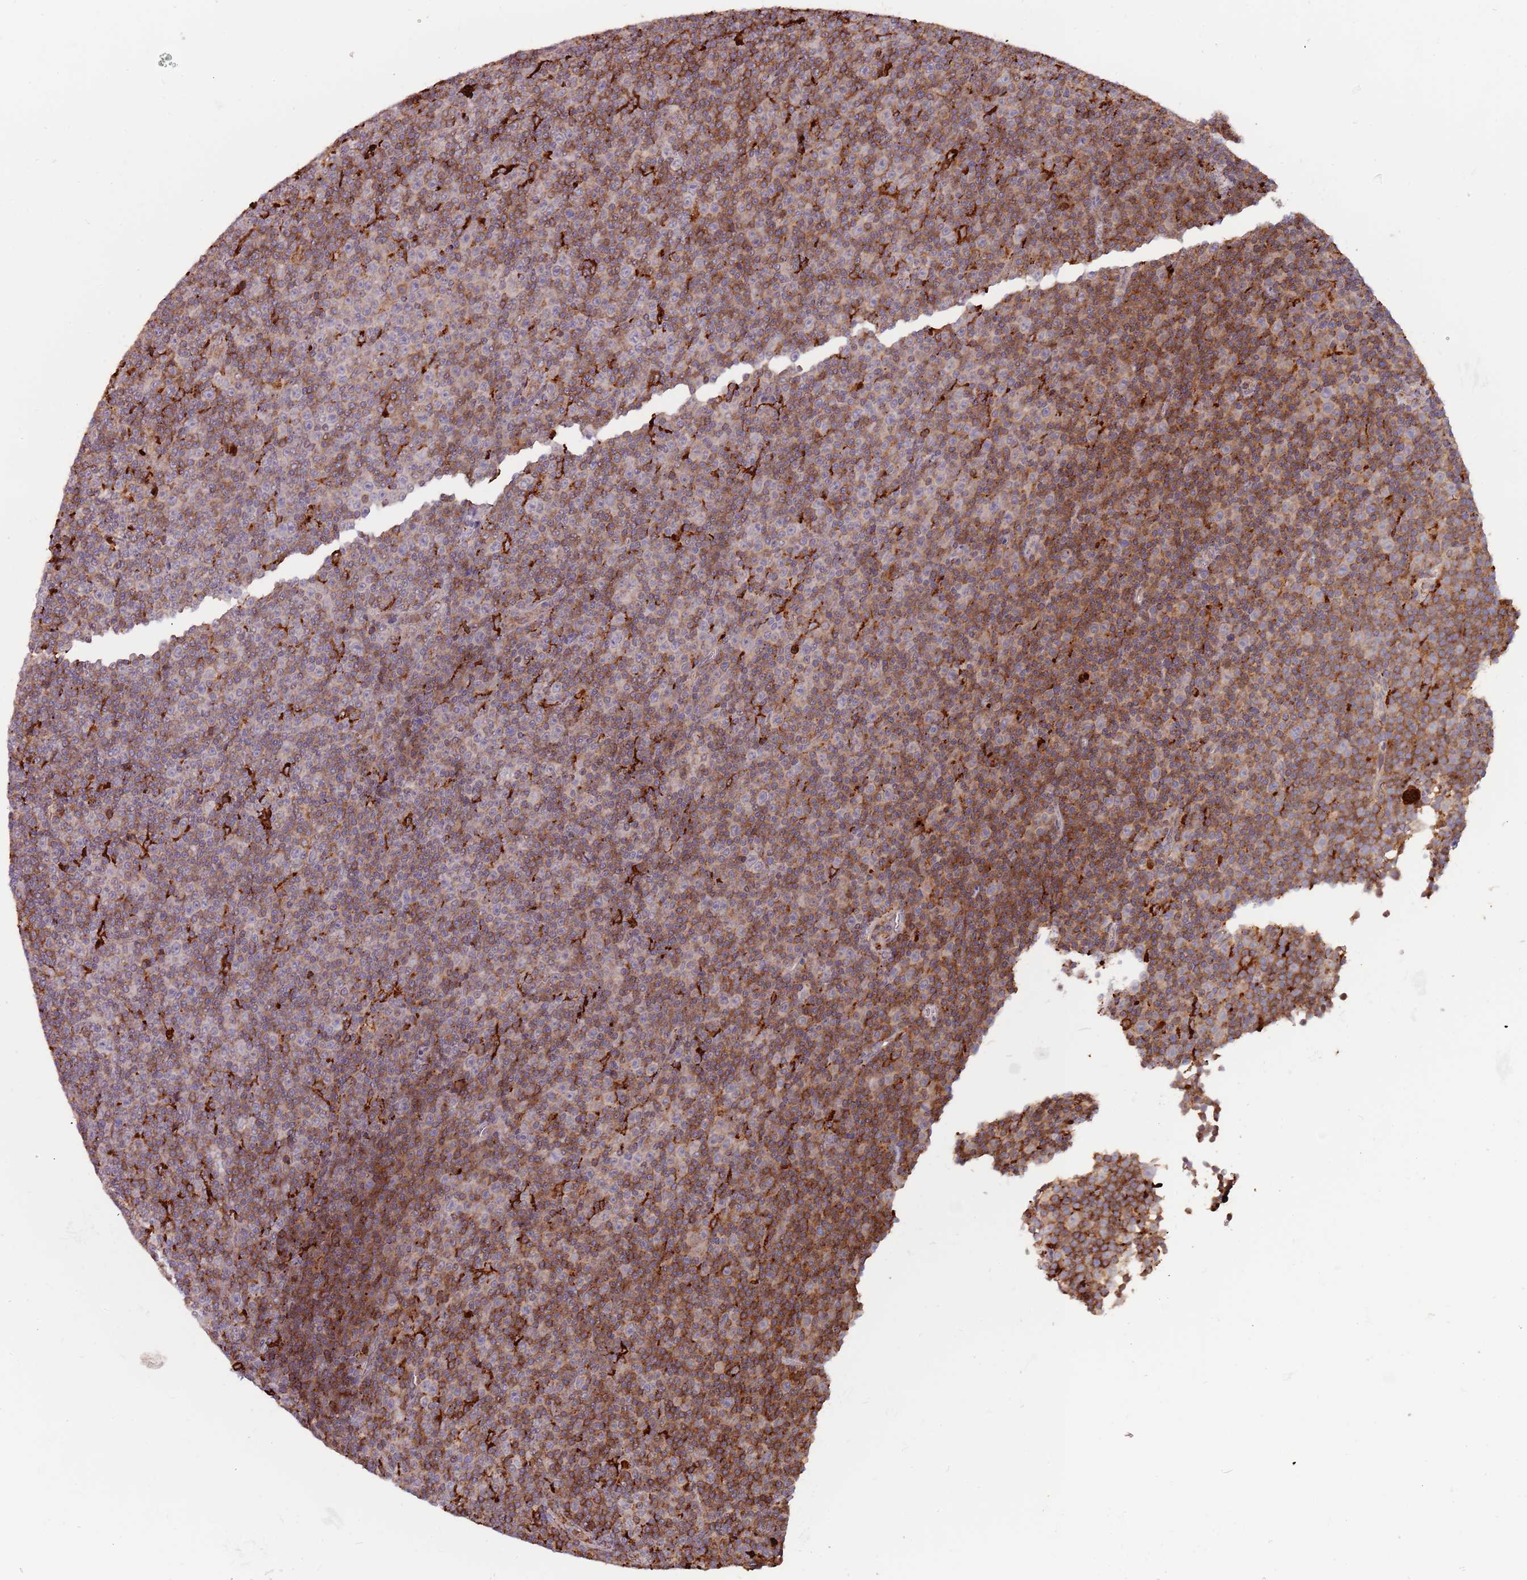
{"staining": {"intensity": "moderate", "quantity": ">75%", "location": "cytoplasmic/membranous"}, "tissue": "lymphoma", "cell_type": "Tumor cells", "image_type": "cancer", "snomed": [{"axis": "morphology", "description": "Malignant lymphoma, non-Hodgkin's type, Low grade"}, {"axis": "topography", "description": "Lymph node"}], "caption": "Immunohistochemical staining of lymphoma reveals medium levels of moderate cytoplasmic/membranous protein expression in approximately >75% of tumor cells.", "gene": "ULK3", "patient": {"sex": "female", "age": 67}}